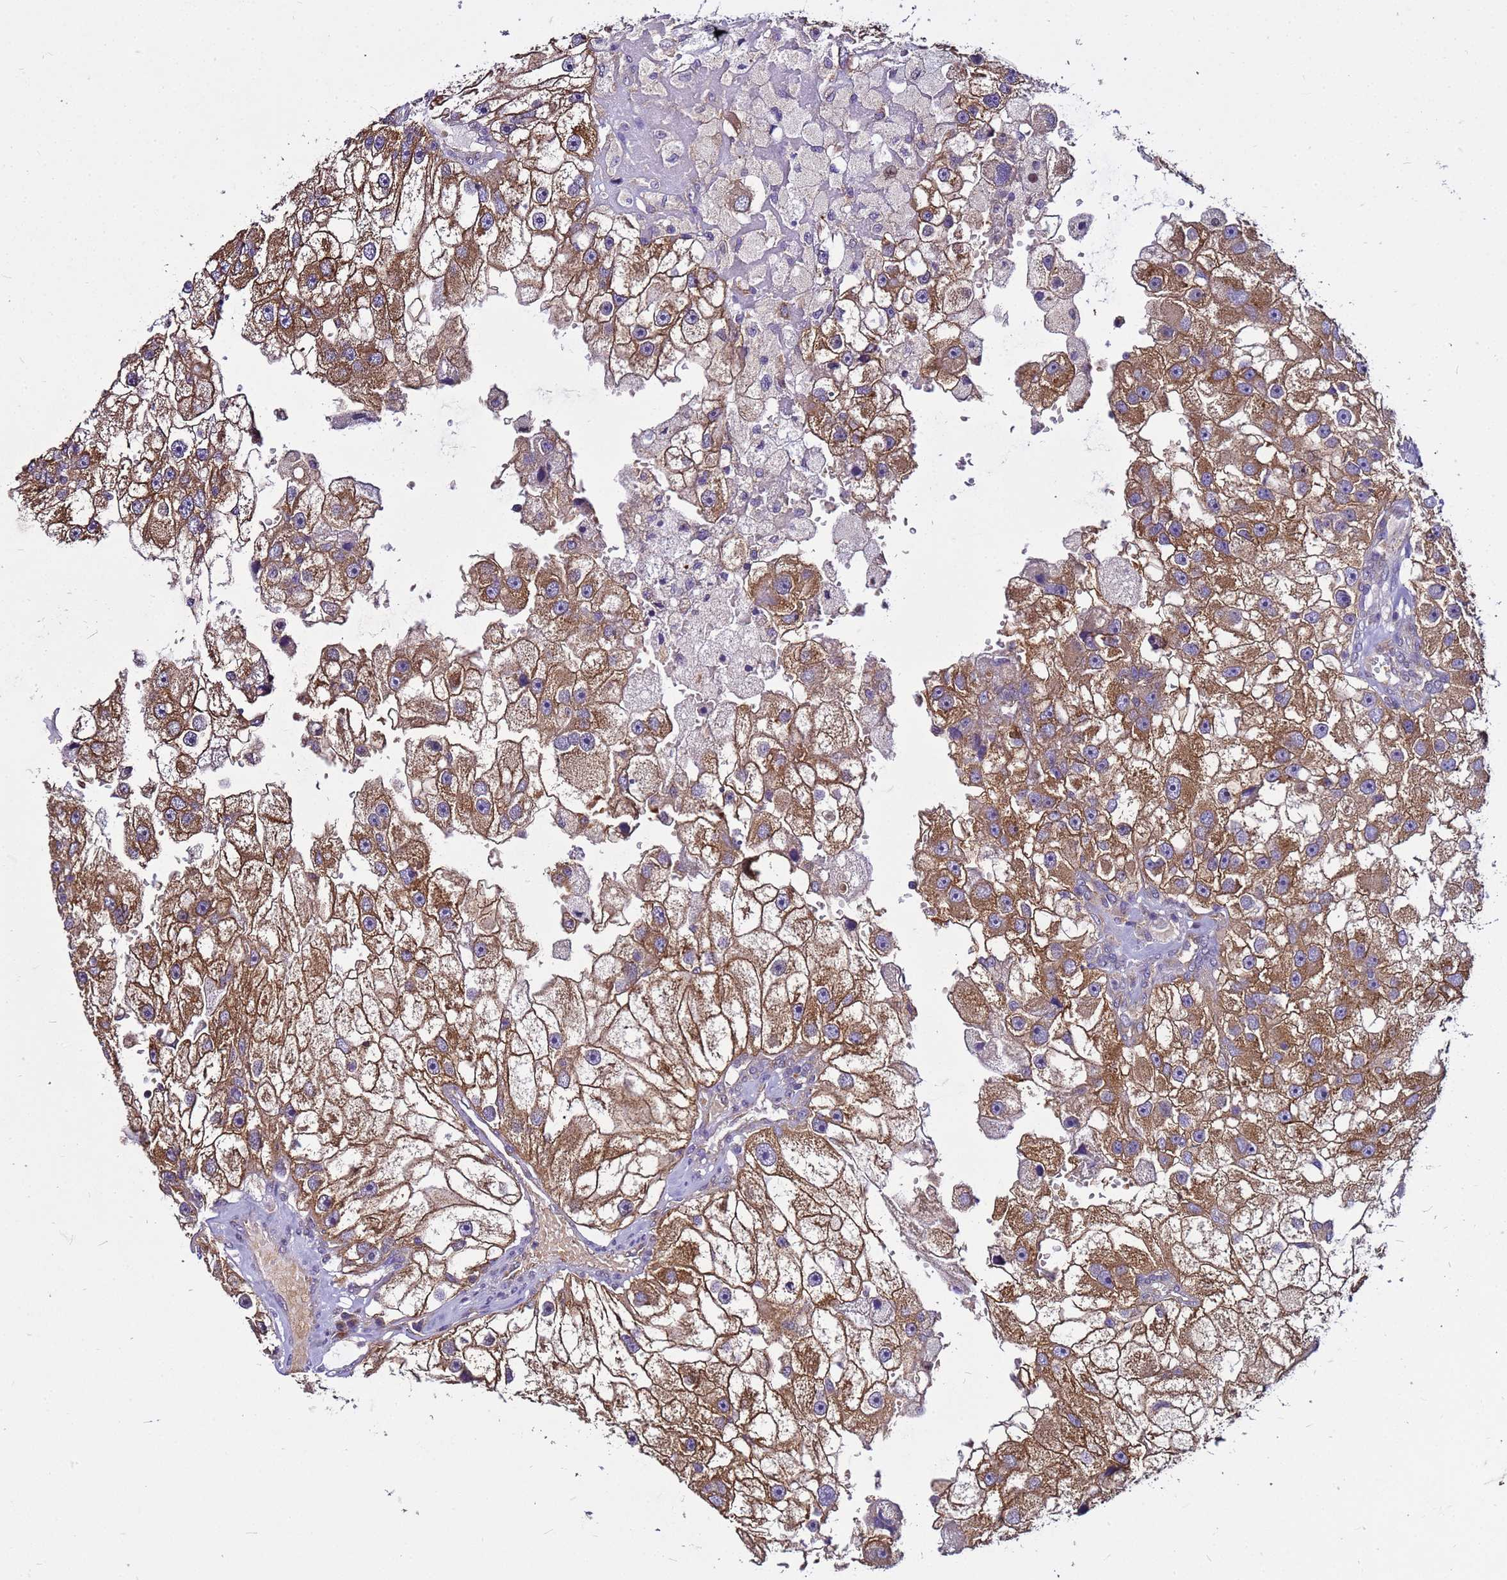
{"staining": {"intensity": "moderate", "quantity": ">75%", "location": "cytoplasmic/membranous"}, "tissue": "renal cancer", "cell_type": "Tumor cells", "image_type": "cancer", "snomed": [{"axis": "morphology", "description": "Adenocarcinoma, NOS"}, {"axis": "topography", "description": "Kidney"}], "caption": "The image exhibits a brown stain indicating the presence of a protein in the cytoplasmic/membranous of tumor cells in adenocarcinoma (renal). Using DAB (brown) and hematoxylin (blue) stains, captured at high magnification using brightfield microscopy.", "gene": "PKD1", "patient": {"sex": "male", "age": 63}}